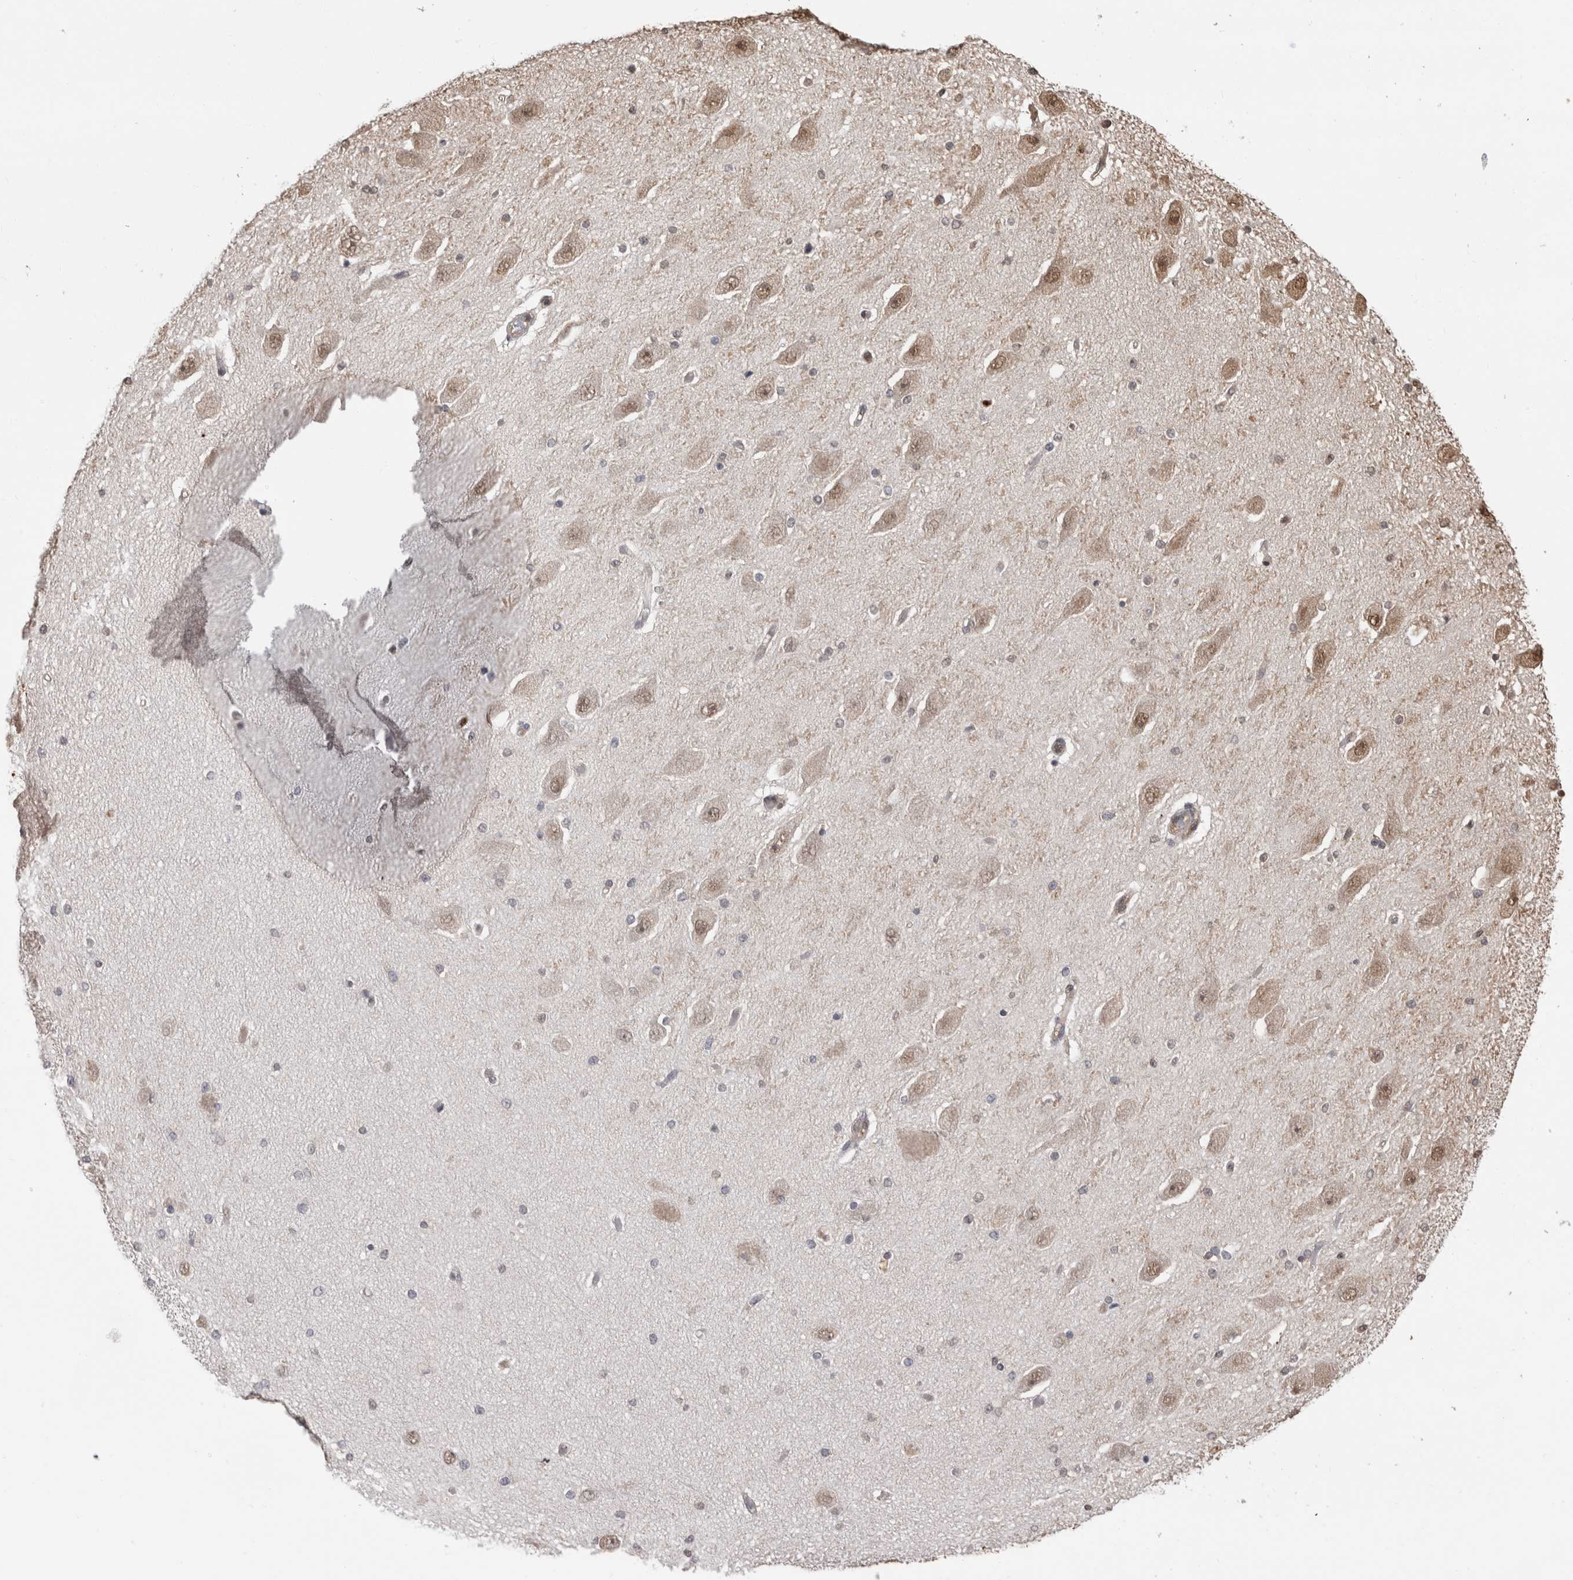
{"staining": {"intensity": "weak", "quantity": "25%-75%", "location": "nuclear"}, "tissue": "hippocampus", "cell_type": "Glial cells", "image_type": "normal", "snomed": [{"axis": "morphology", "description": "Normal tissue, NOS"}, {"axis": "topography", "description": "Hippocampus"}], "caption": "This photomicrograph demonstrates immunohistochemistry staining of benign hippocampus, with low weak nuclear expression in about 25%-75% of glial cells.", "gene": "PAK4", "patient": {"sex": "female", "age": 54}}